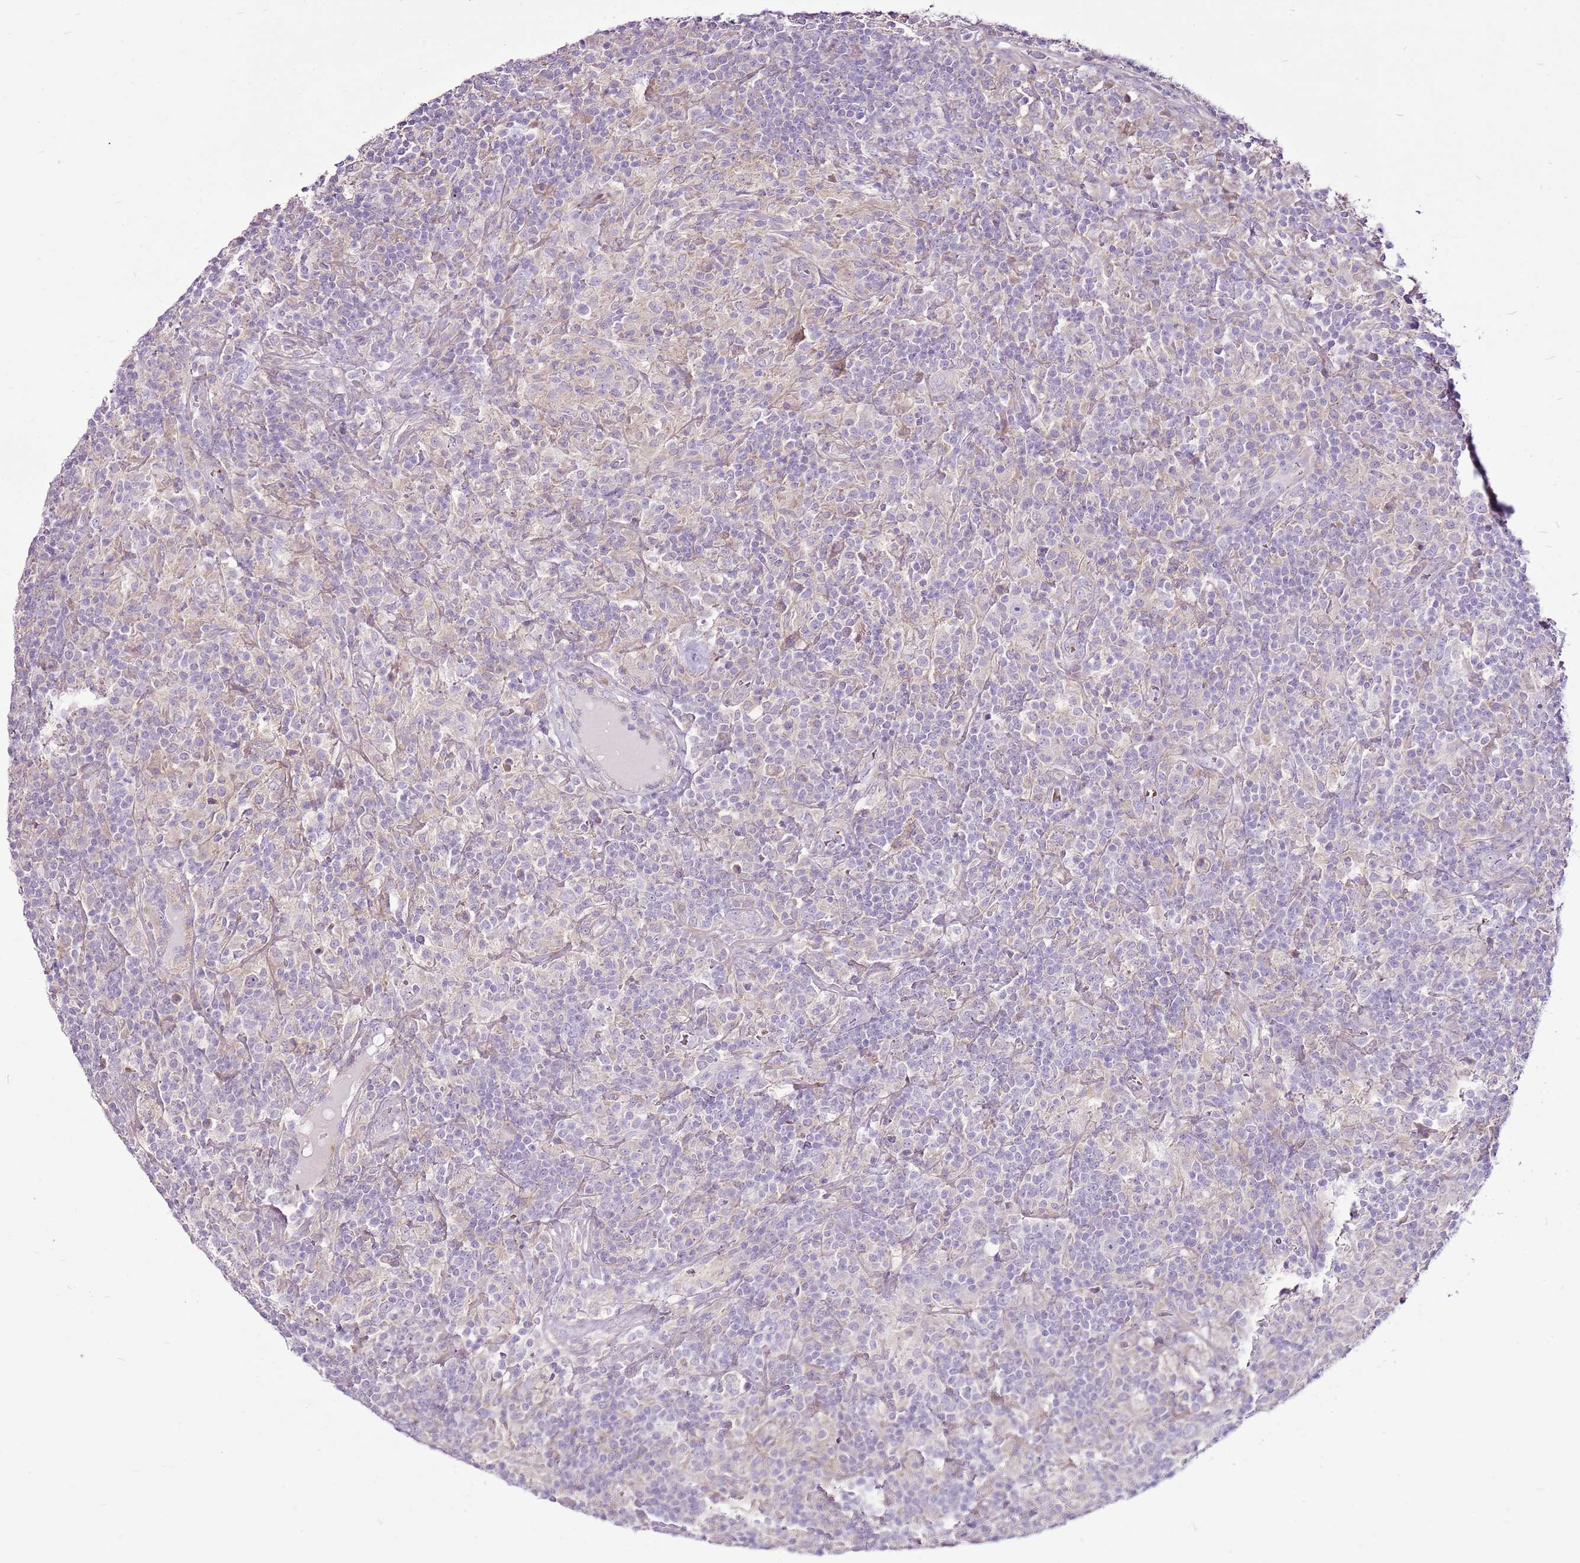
{"staining": {"intensity": "negative", "quantity": "none", "location": "none"}, "tissue": "lymphoma", "cell_type": "Tumor cells", "image_type": "cancer", "snomed": [{"axis": "morphology", "description": "Hodgkin's disease, NOS"}, {"axis": "topography", "description": "Lymph node"}], "caption": "An image of human Hodgkin's disease is negative for staining in tumor cells.", "gene": "CHAC2", "patient": {"sex": "male", "age": 70}}